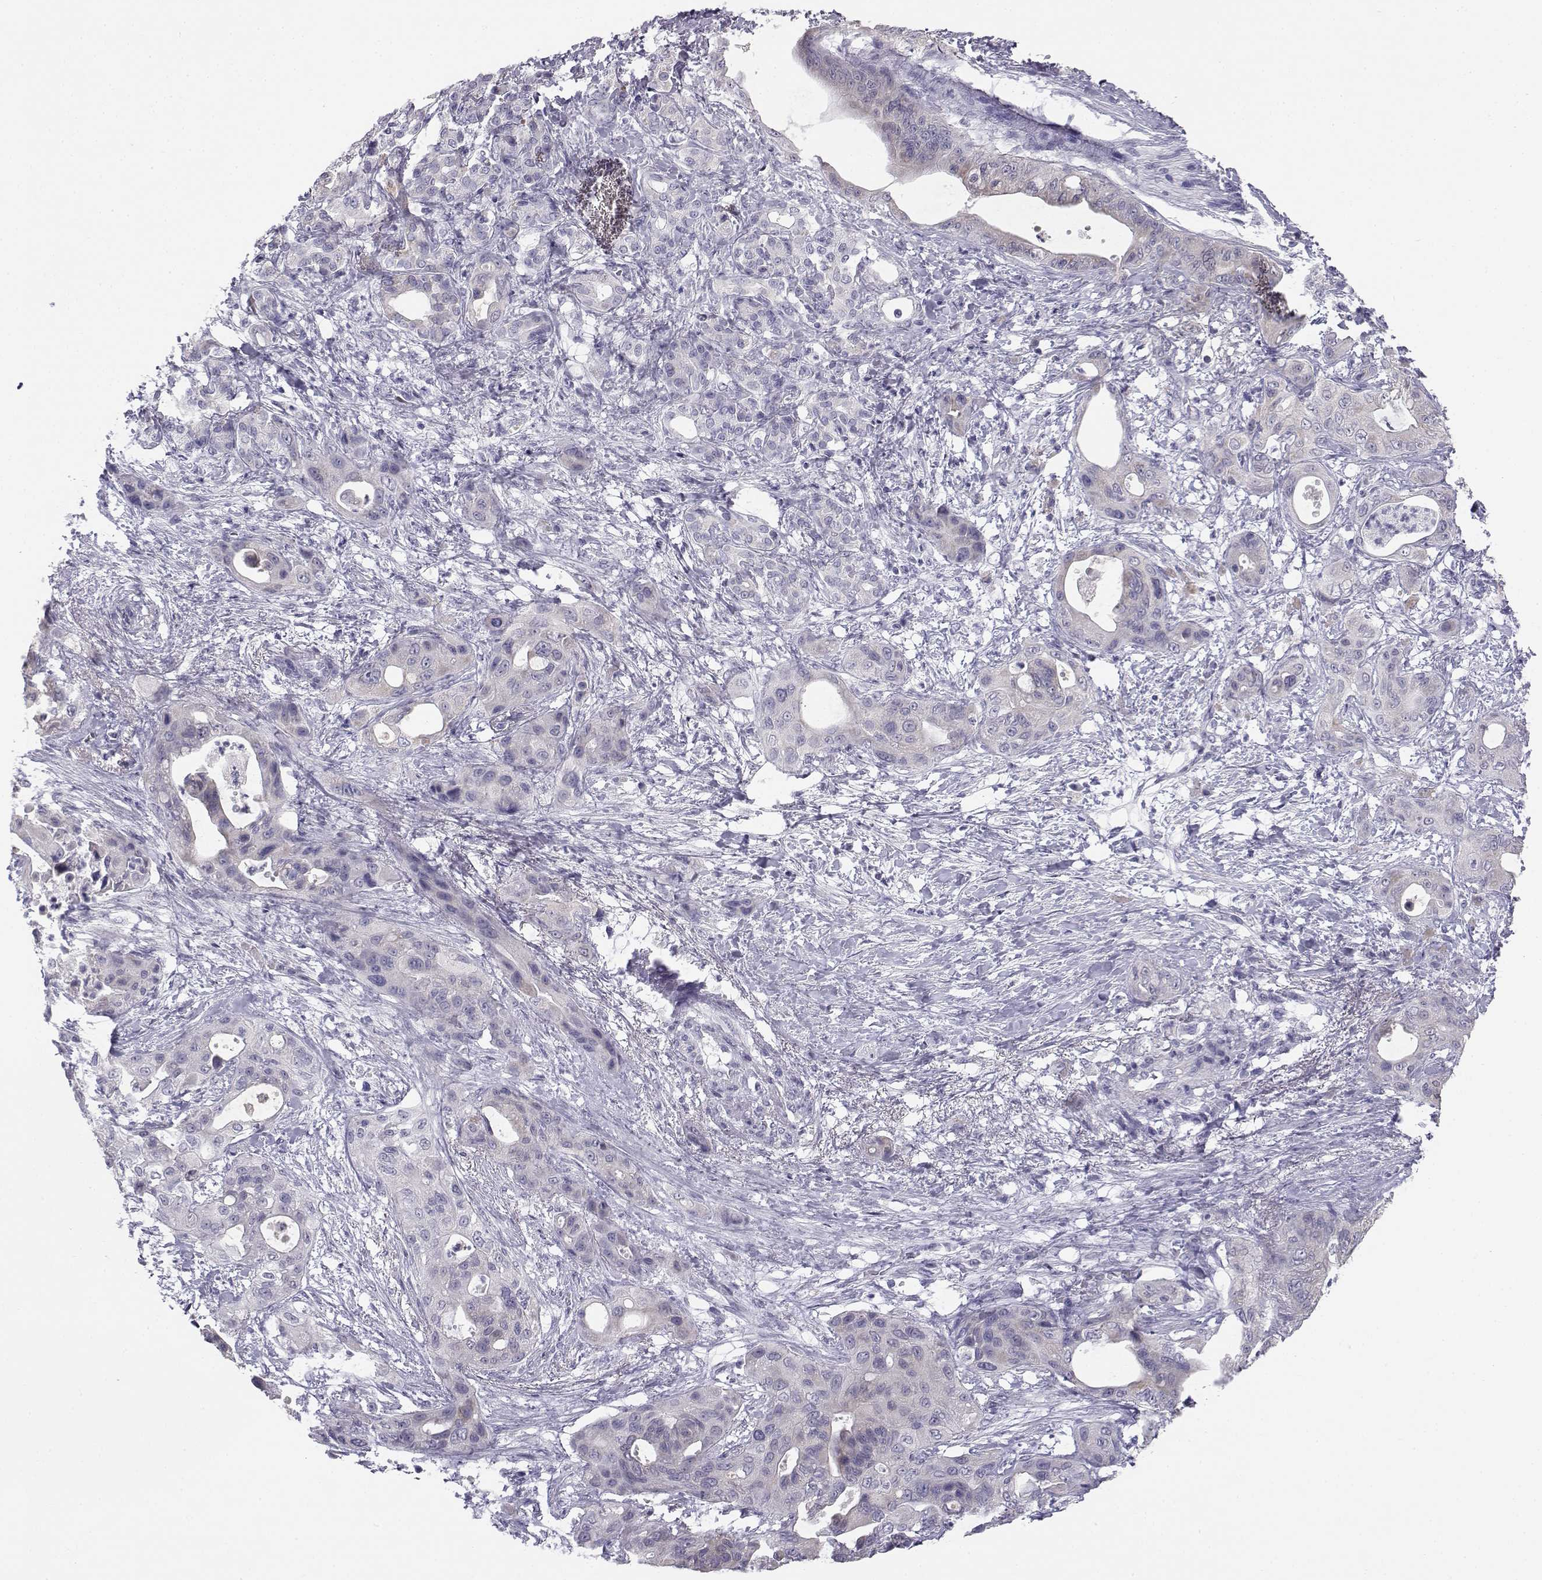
{"staining": {"intensity": "negative", "quantity": "none", "location": "none"}, "tissue": "pancreatic cancer", "cell_type": "Tumor cells", "image_type": "cancer", "snomed": [{"axis": "morphology", "description": "Adenocarcinoma, NOS"}, {"axis": "topography", "description": "Pancreas"}], "caption": "Protein analysis of adenocarcinoma (pancreatic) exhibits no significant staining in tumor cells.", "gene": "KCNMB4", "patient": {"sex": "male", "age": 71}}